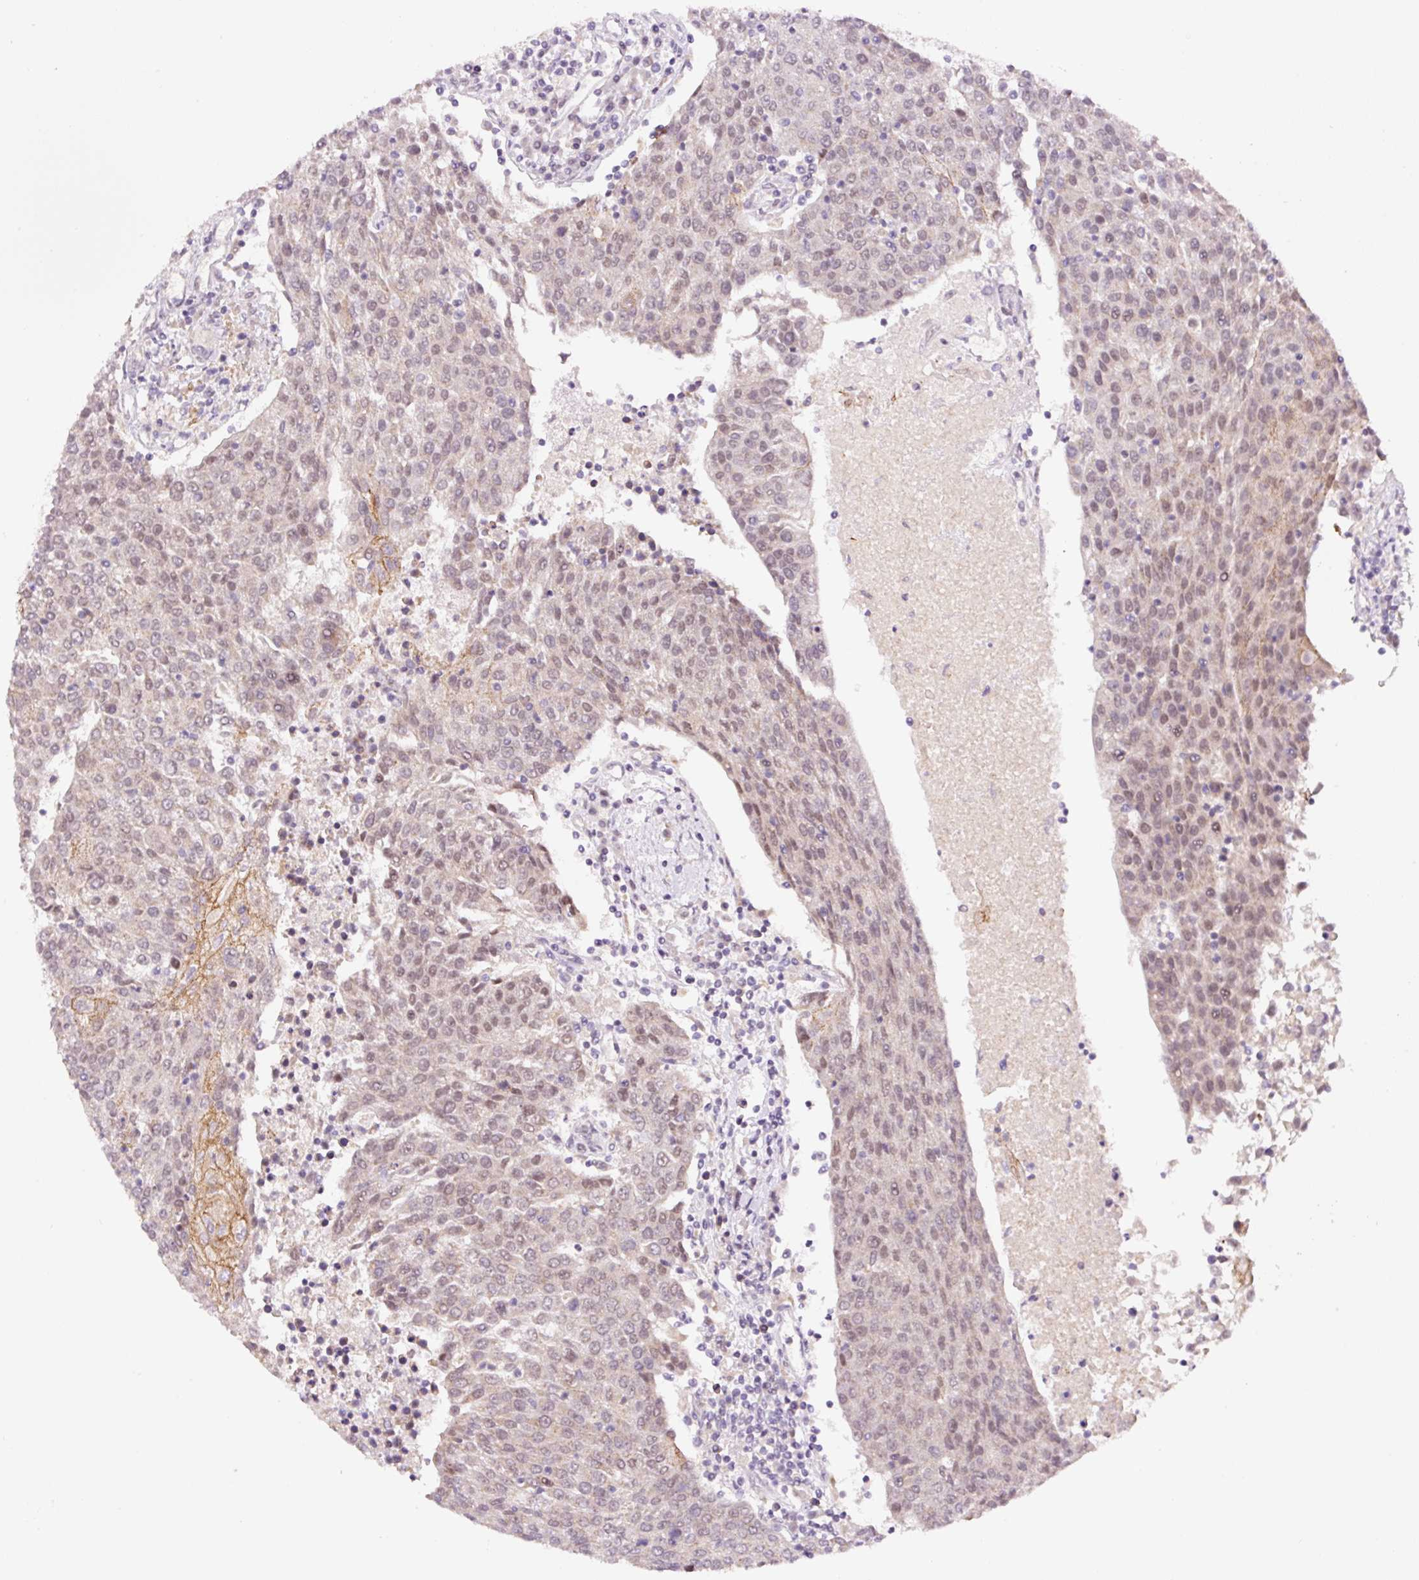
{"staining": {"intensity": "weak", "quantity": ">75%", "location": "nuclear"}, "tissue": "urothelial cancer", "cell_type": "Tumor cells", "image_type": "cancer", "snomed": [{"axis": "morphology", "description": "Urothelial carcinoma, High grade"}, {"axis": "topography", "description": "Urinary bladder"}], "caption": "This image exhibits immunohistochemistry staining of human urothelial cancer, with low weak nuclear positivity in about >75% of tumor cells.", "gene": "PCK2", "patient": {"sex": "female", "age": 85}}